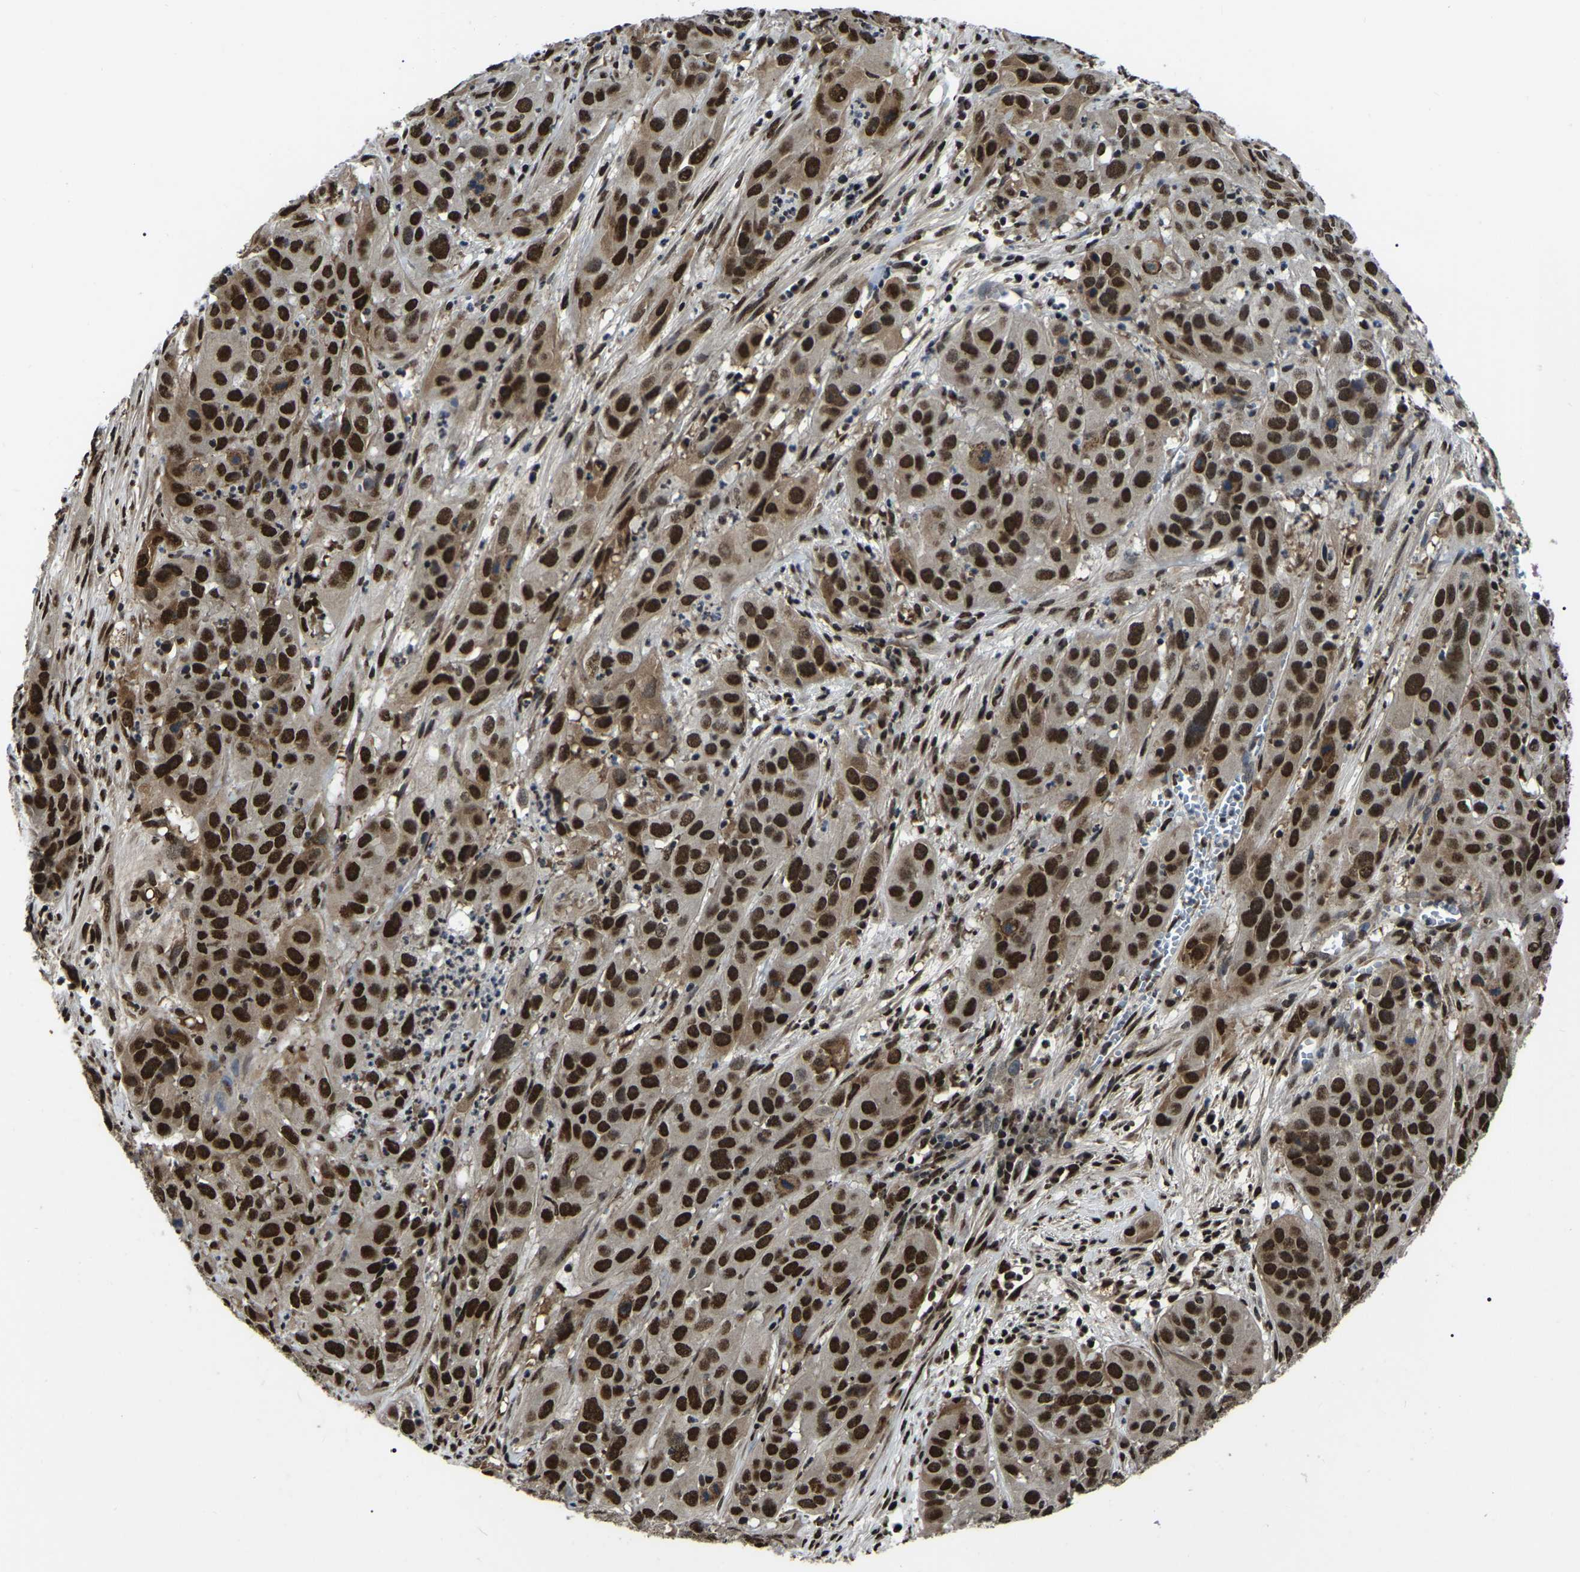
{"staining": {"intensity": "strong", "quantity": ">75%", "location": "nuclear"}, "tissue": "cervical cancer", "cell_type": "Tumor cells", "image_type": "cancer", "snomed": [{"axis": "morphology", "description": "Squamous cell carcinoma, NOS"}, {"axis": "topography", "description": "Cervix"}], "caption": "Human squamous cell carcinoma (cervical) stained with a brown dye exhibits strong nuclear positive staining in about >75% of tumor cells.", "gene": "TRIM35", "patient": {"sex": "female", "age": 32}}